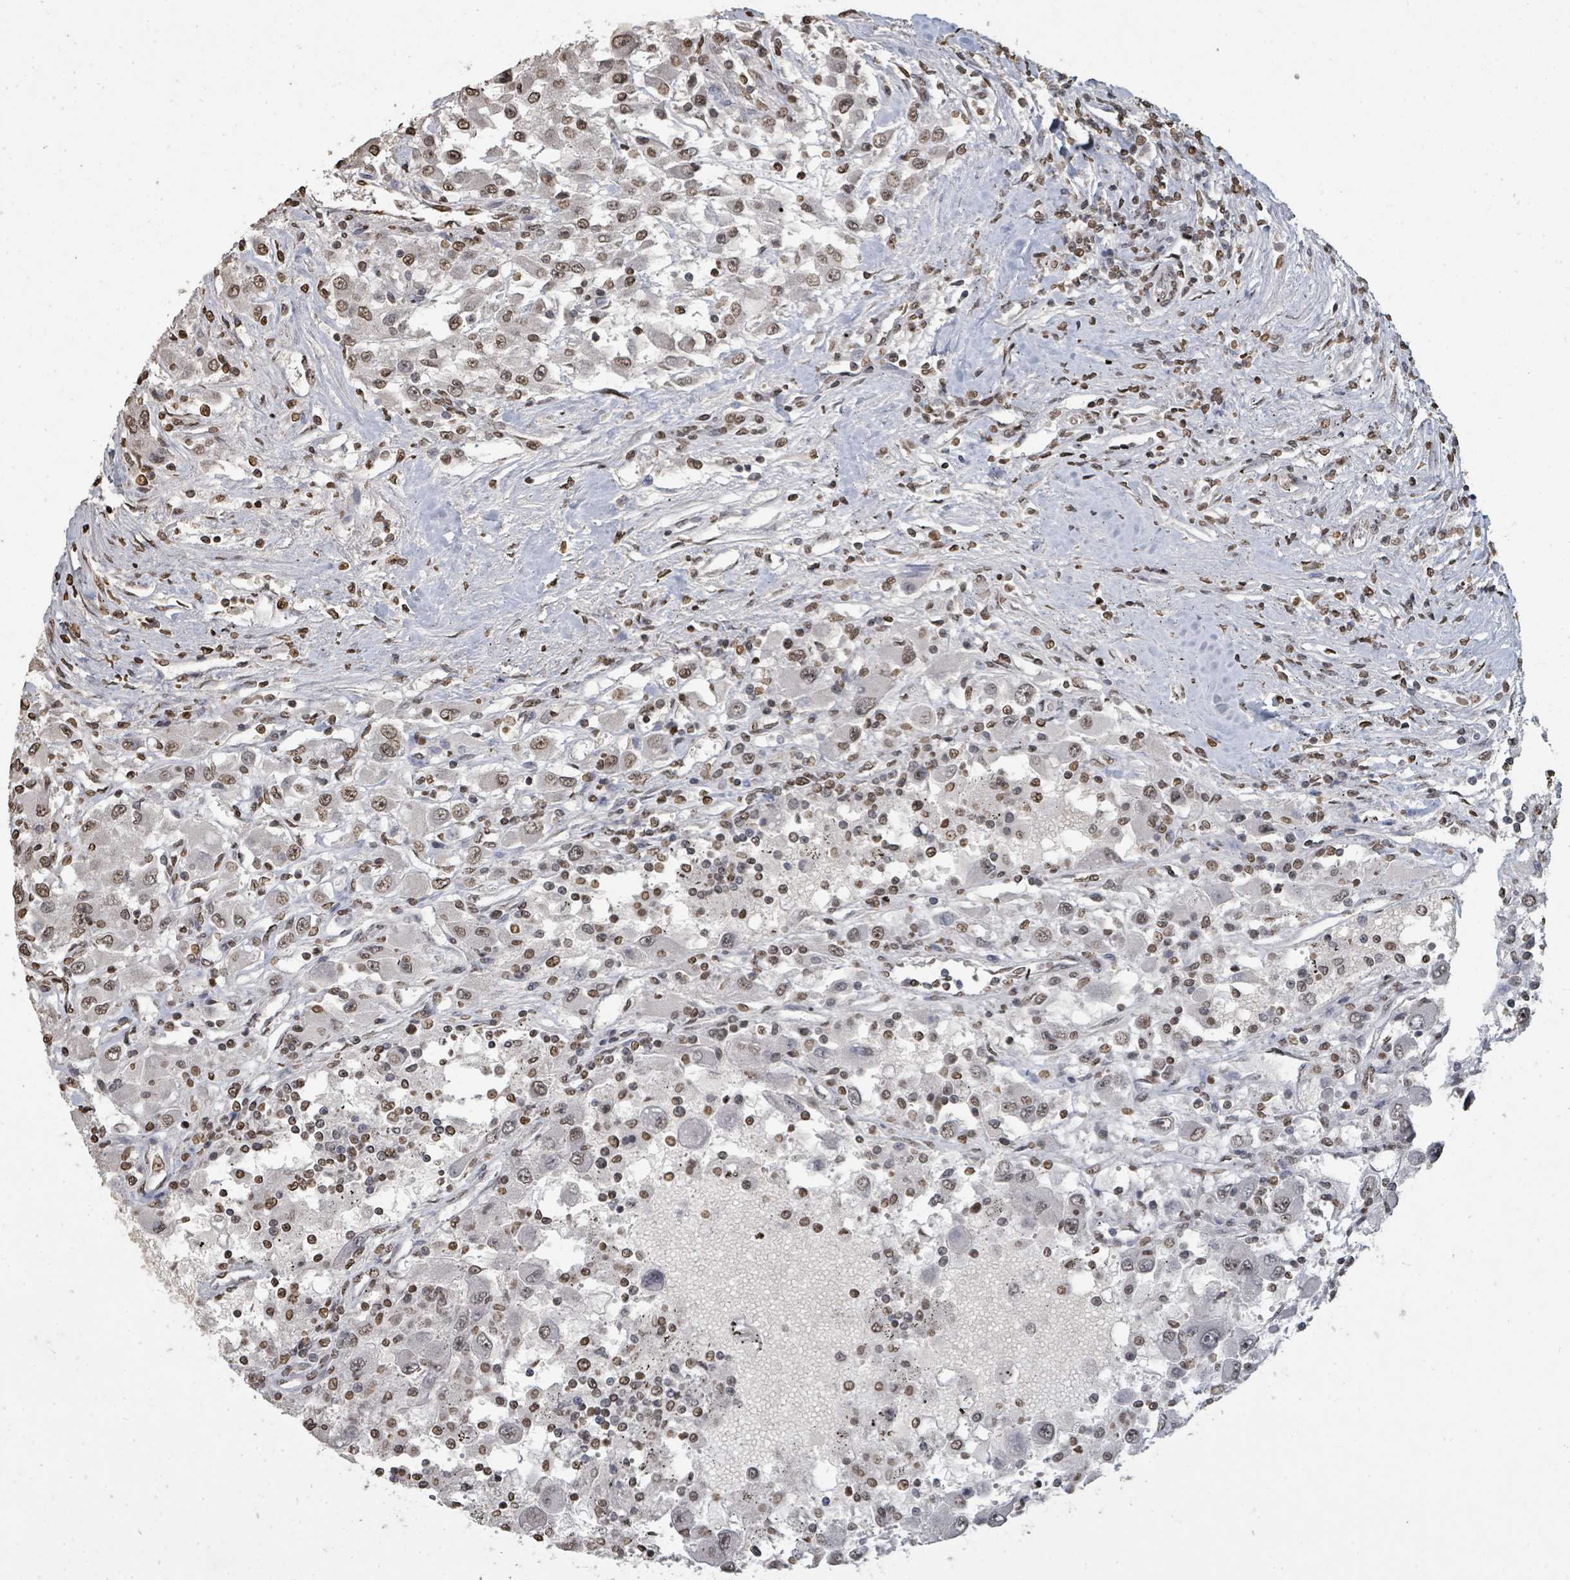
{"staining": {"intensity": "moderate", "quantity": ">75%", "location": "nuclear"}, "tissue": "renal cancer", "cell_type": "Tumor cells", "image_type": "cancer", "snomed": [{"axis": "morphology", "description": "Adenocarcinoma, NOS"}, {"axis": "topography", "description": "Kidney"}], "caption": "Immunohistochemistry (IHC) (DAB) staining of renal cancer (adenocarcinoma) demonstrates moderate nuclear protein staining in approximately >75% of tumor cells.", "gene": "MRPS12", "patient": {"sex": "female", "age": 67}}